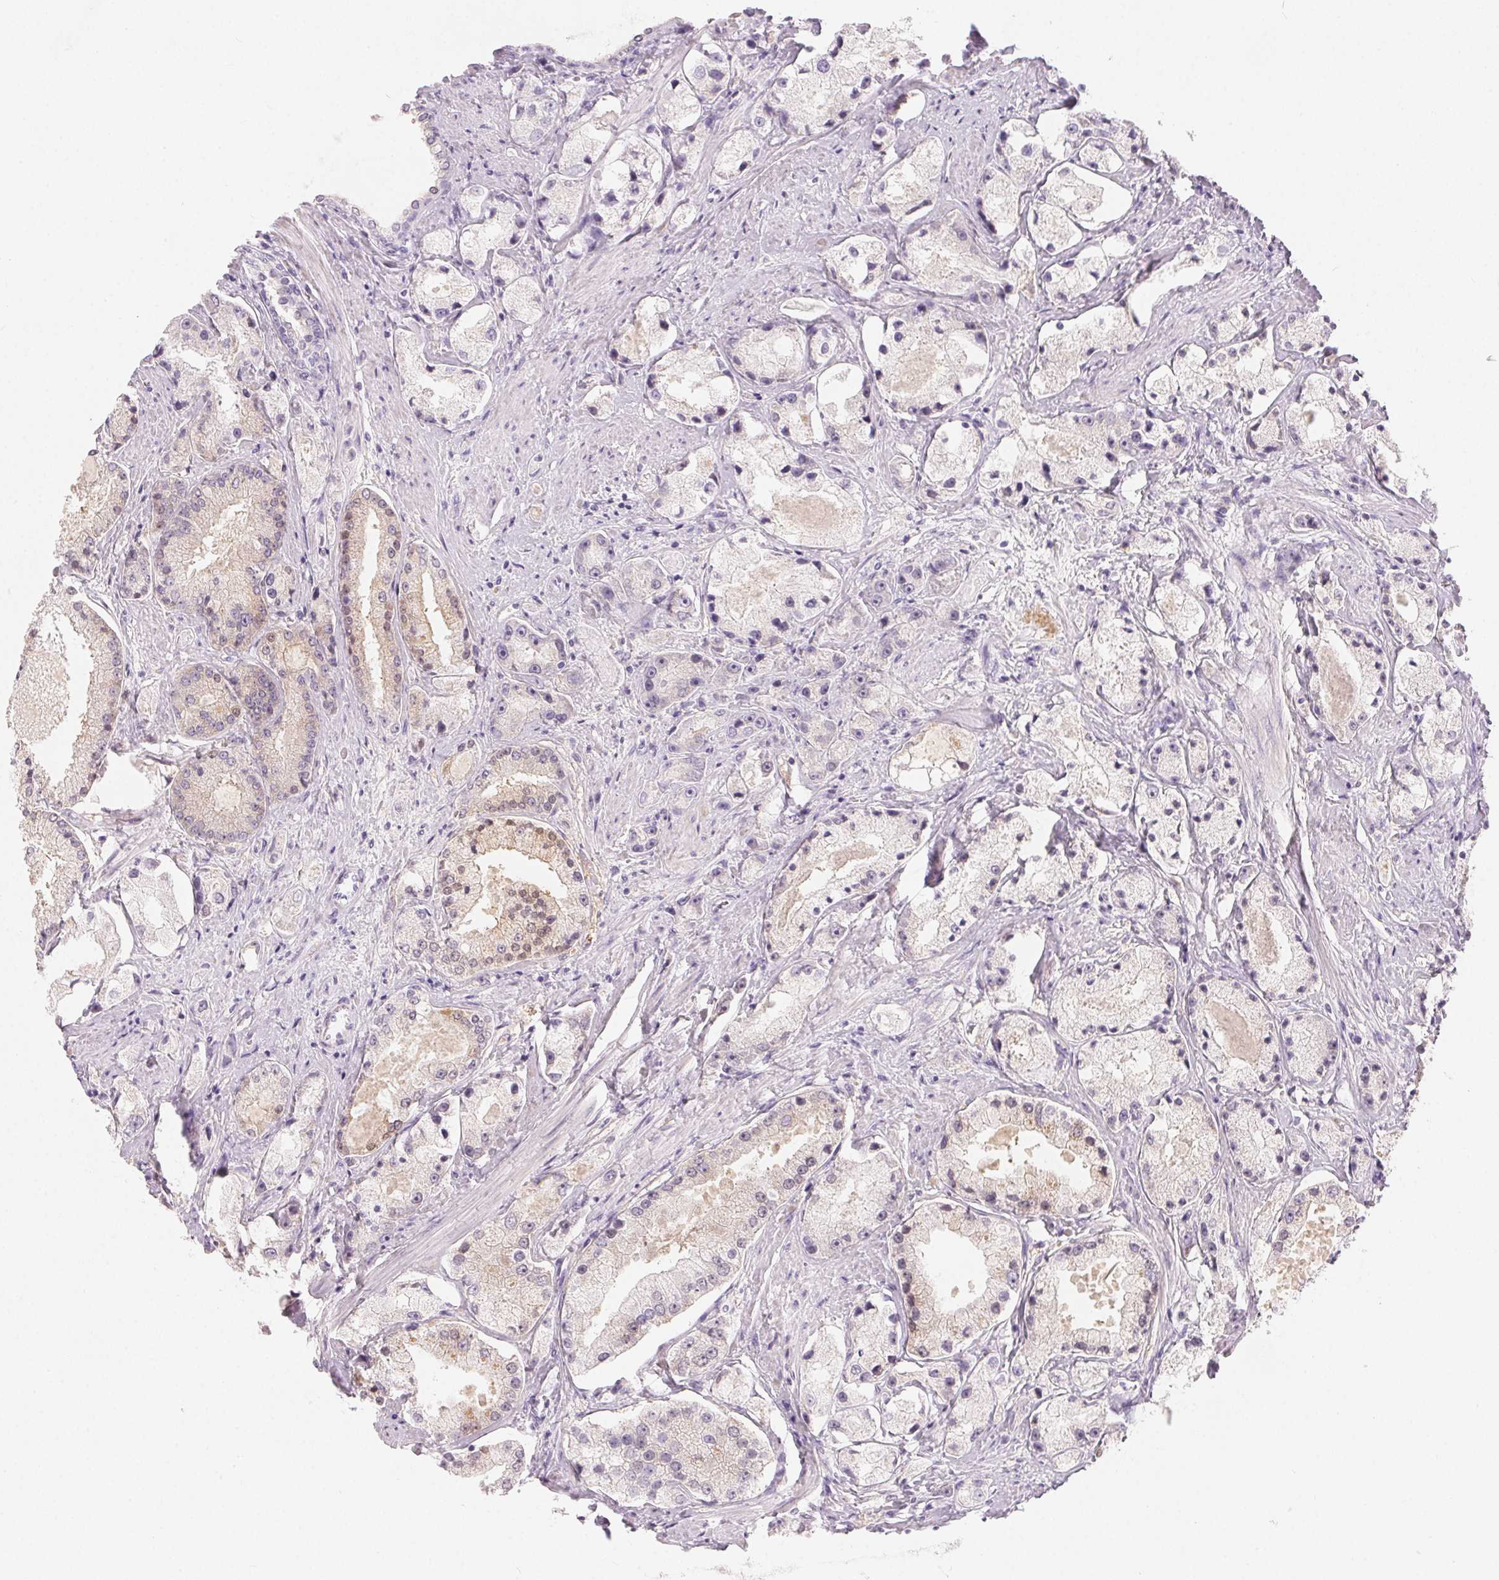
{"staining": {"intensity": "weak", "quantity": "<25%", "location": "cytoplasmic/membranous,nuclear"}, "tissue": "prostate cancer", "cell_type": "Tumor cells", "image_type": "cancer", "snomed": [{"axis": "morphology", "description": "Adenocarcinoma, High grade"}, {"axis": "topography", "description": "Prostate"}], "caption": "The immunohistochemistry (IHC) histopathology image has no significant expression in tumor cells of adenocarcinoma (high-grade) (prostate) tissue.", "gene": "MIOX", "patient": {"sex": "male", "age": 67}}